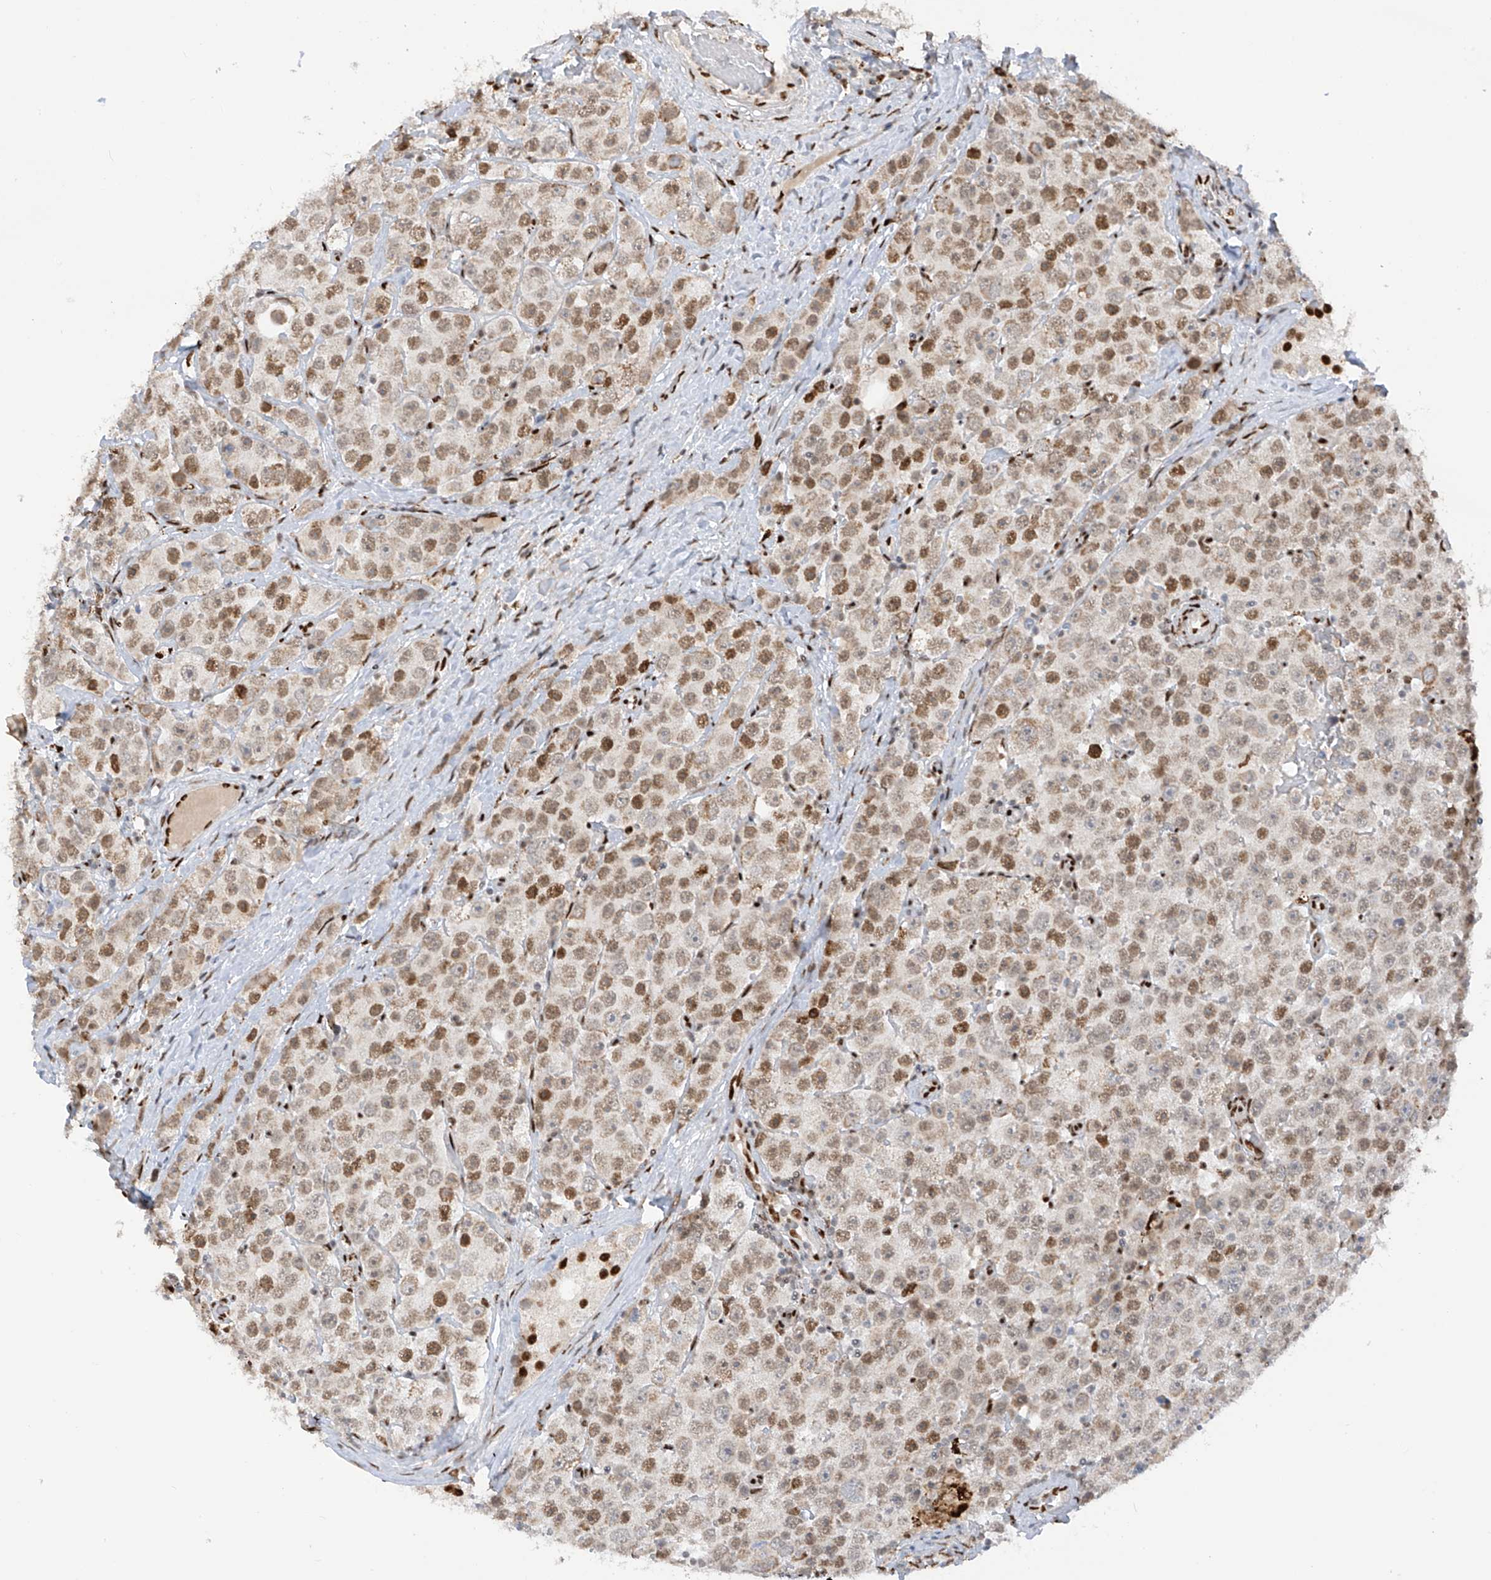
{"staining": {"intensity": "moderate", "quantity": ">75%", "location": "nuclear"}, "tissue": "testis cancer", "cell_type": "Tumor cells", "image_type": "cancer", "snomed": [{"axis": "morphology", "description": "Seminoma, NOS"}, {"axis": "topography", "description": "Testis"}], "caption": "Brown immunohistochemical staining in human testis seminoma reveals moderate nuclear staining in about >75% of tumor cells. (Brightfield microscopy of DAB IHC at high magnification).", "gene": "PM20D2", "patient": {"sex": "male", "age": 28}}